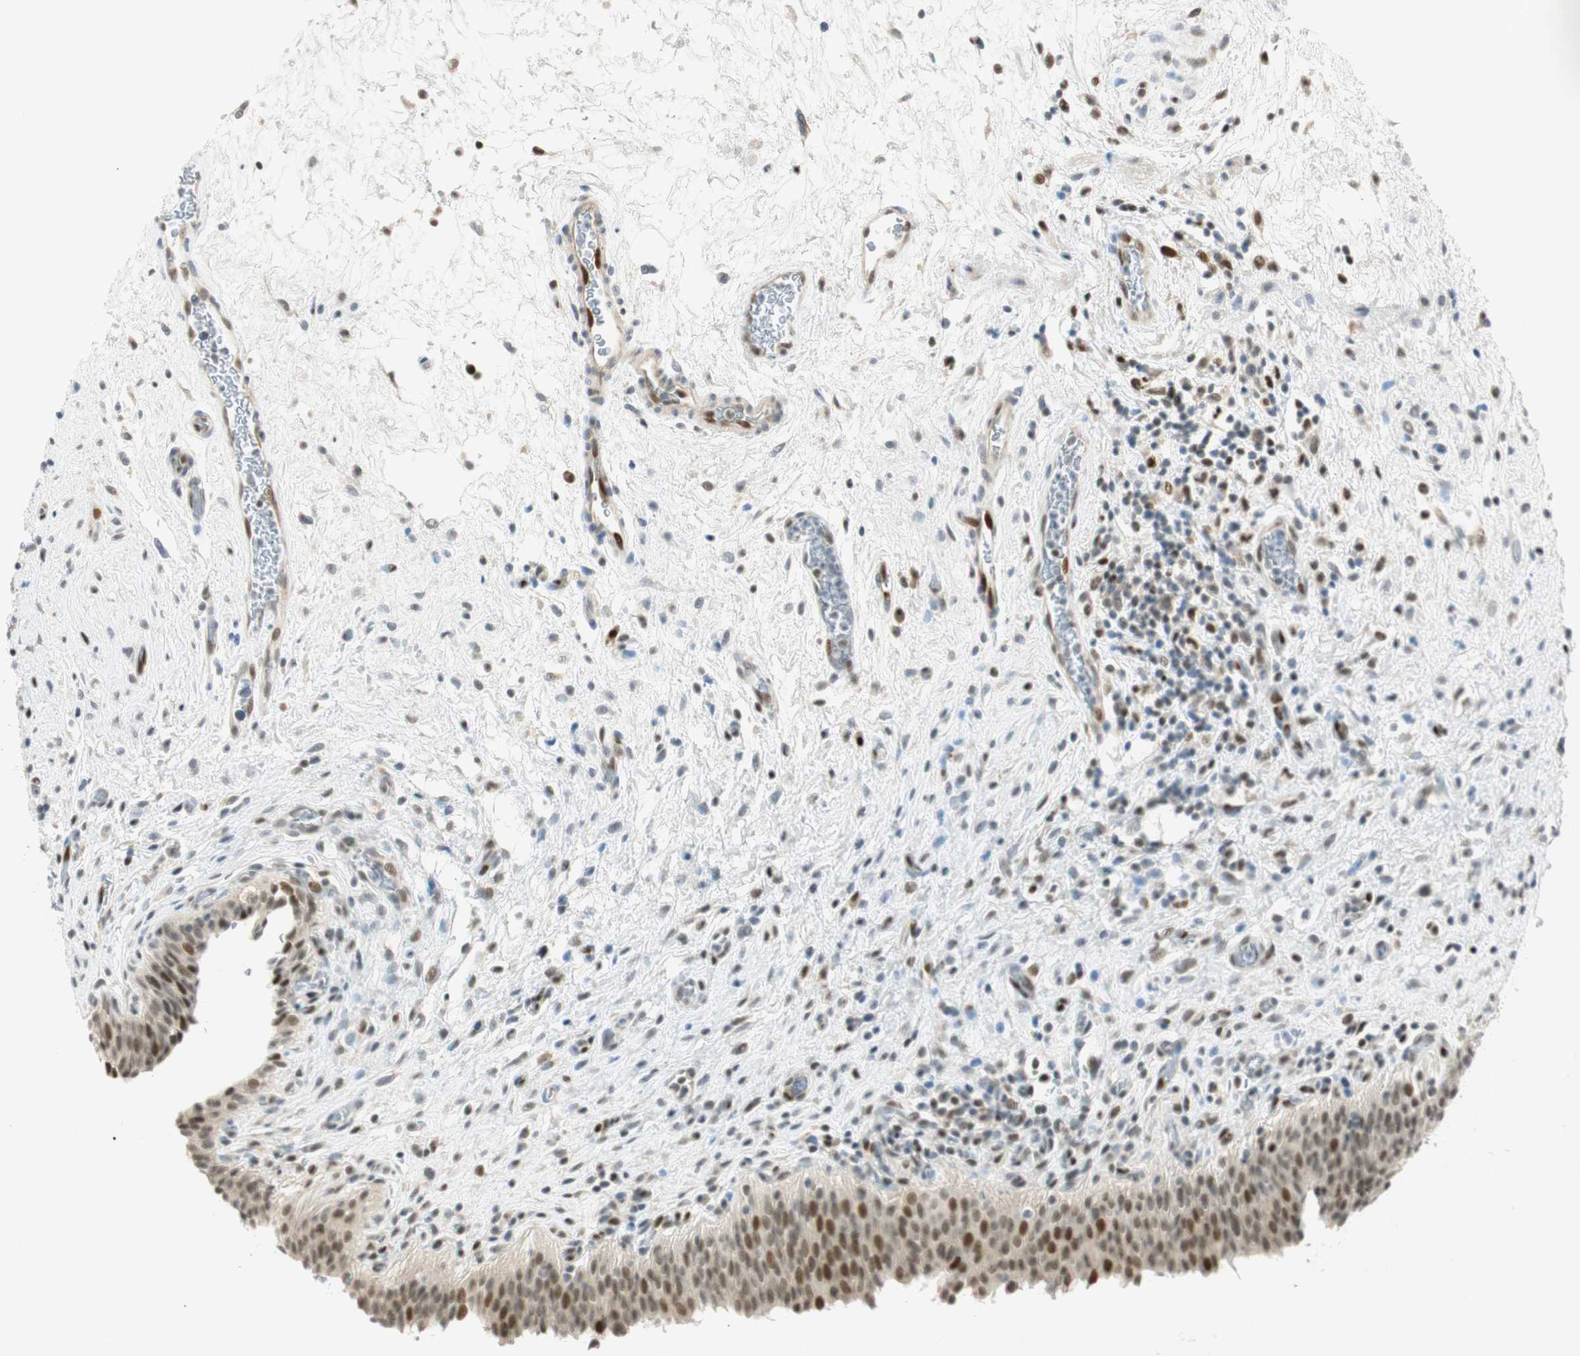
{"staining": {"intensity": "strong", "quantity": "25%-75%", "location": "nuclear"}, "tissue": "urinary bladder", "cell_type": "Urothelial cells", "image_type": "normal", "snomed": [{"axis": "morphology", "description": "Normal tissue, NOS"}, {"axis": "topography", "description": "Urinary bladder"}], "caption": "An IHC photomicrograph of normal tissue is shown. Protein staining in brown highlights strong nuclear positivity in urinary bladder within urothelial cells.", "gene": "MSX2", "patient": {"sex": "male", "age": 51}}